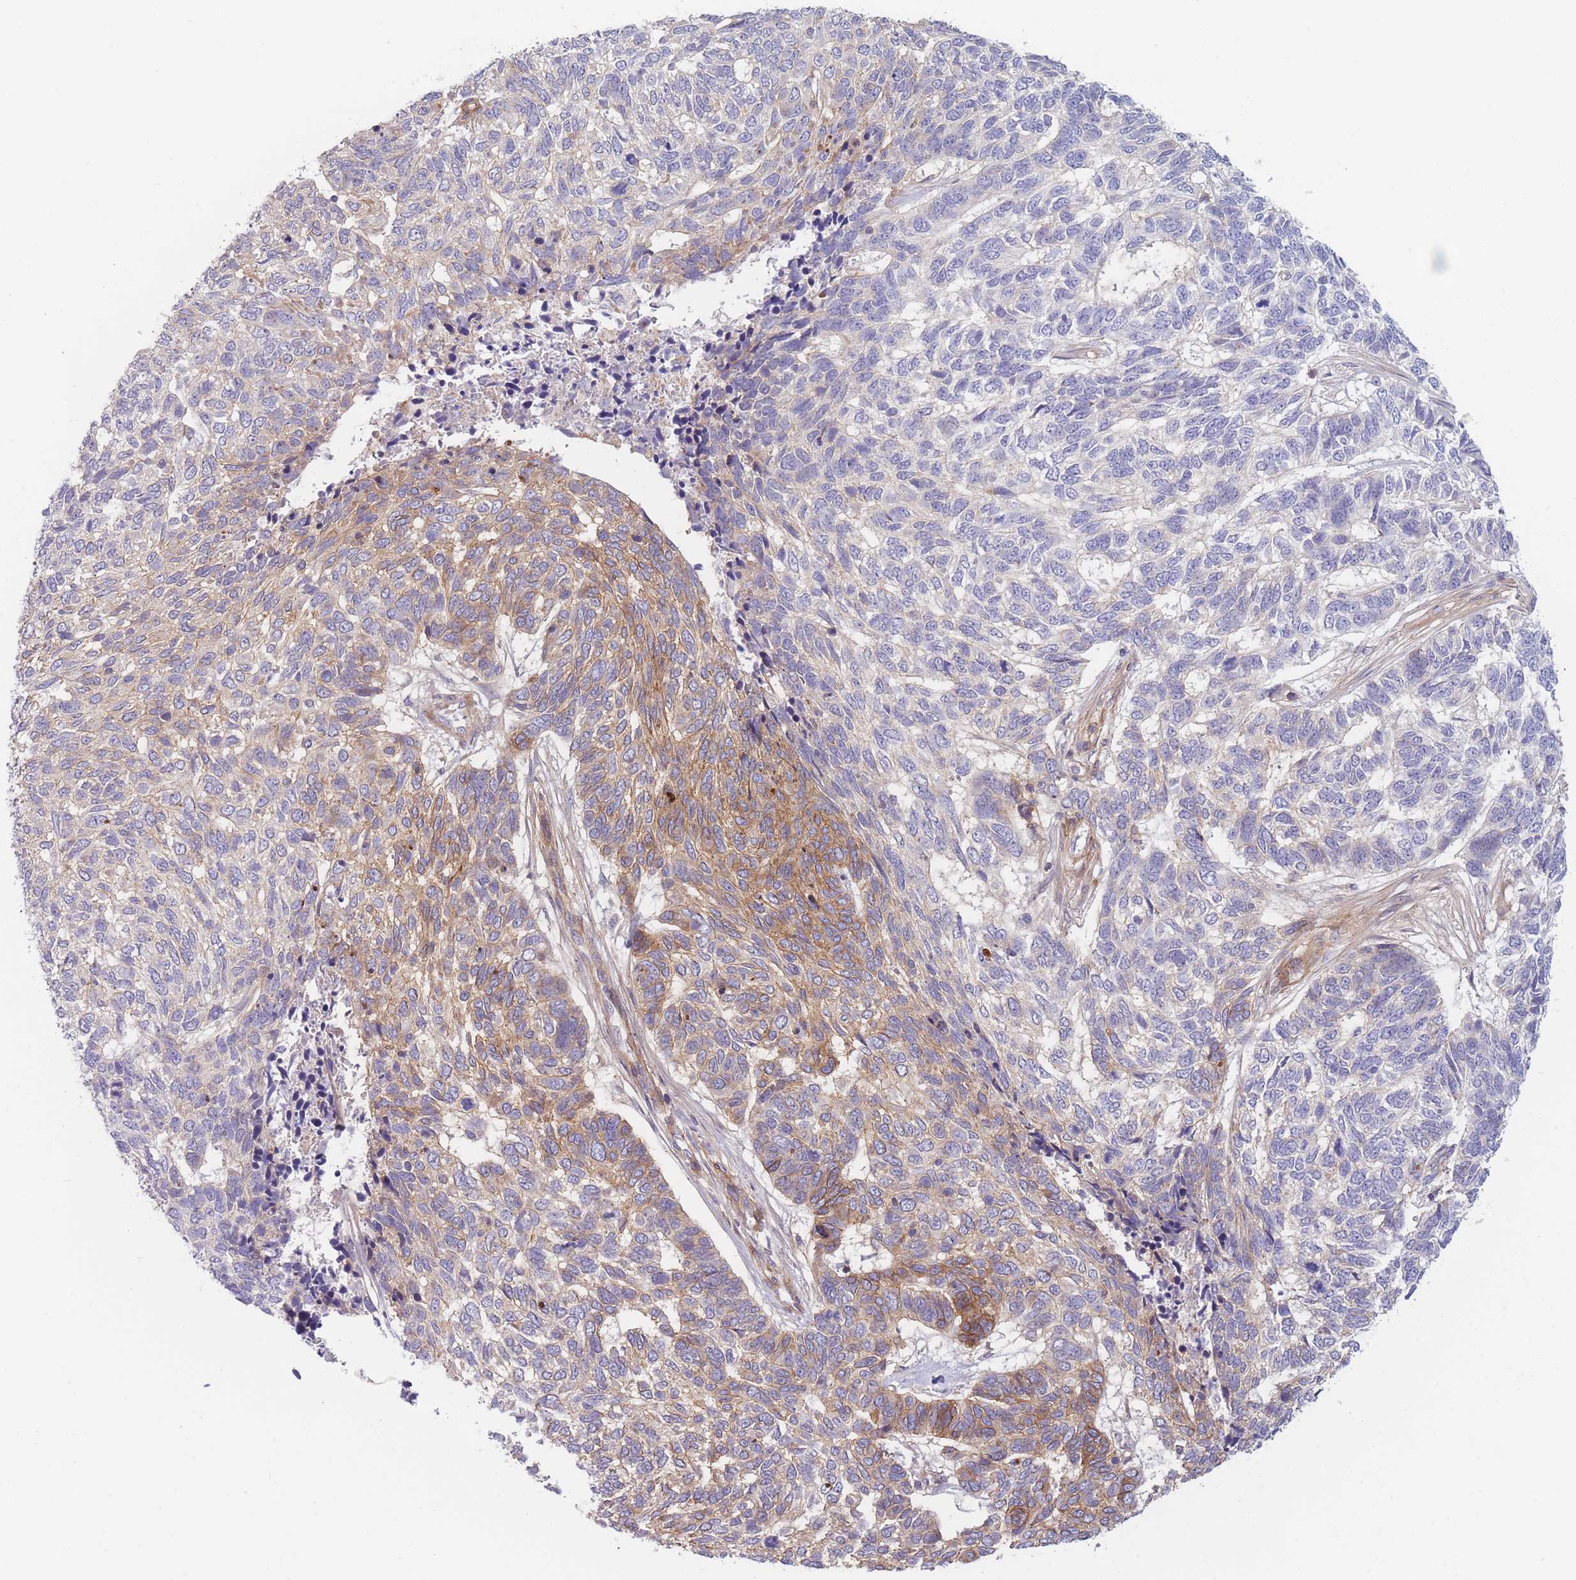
{"staining": {"intensity": "negative", "quantity": "none", "location": "none"}, "tissue": "skin cancer", "cell_type": "Tumor cells", "image_type": "cancer", "snomed": [{"axis": "morphology", "description": "Basal cell carcinoma"}, {"axis": "topography", "description": "Skin"}], "caption": "Immunohistochemical staining of basal cell carcinoma (skin) demonstrates no significant expression in tumor cells.", "gene": "WDR93", "patient": {"sex": "female", "age": 65}}